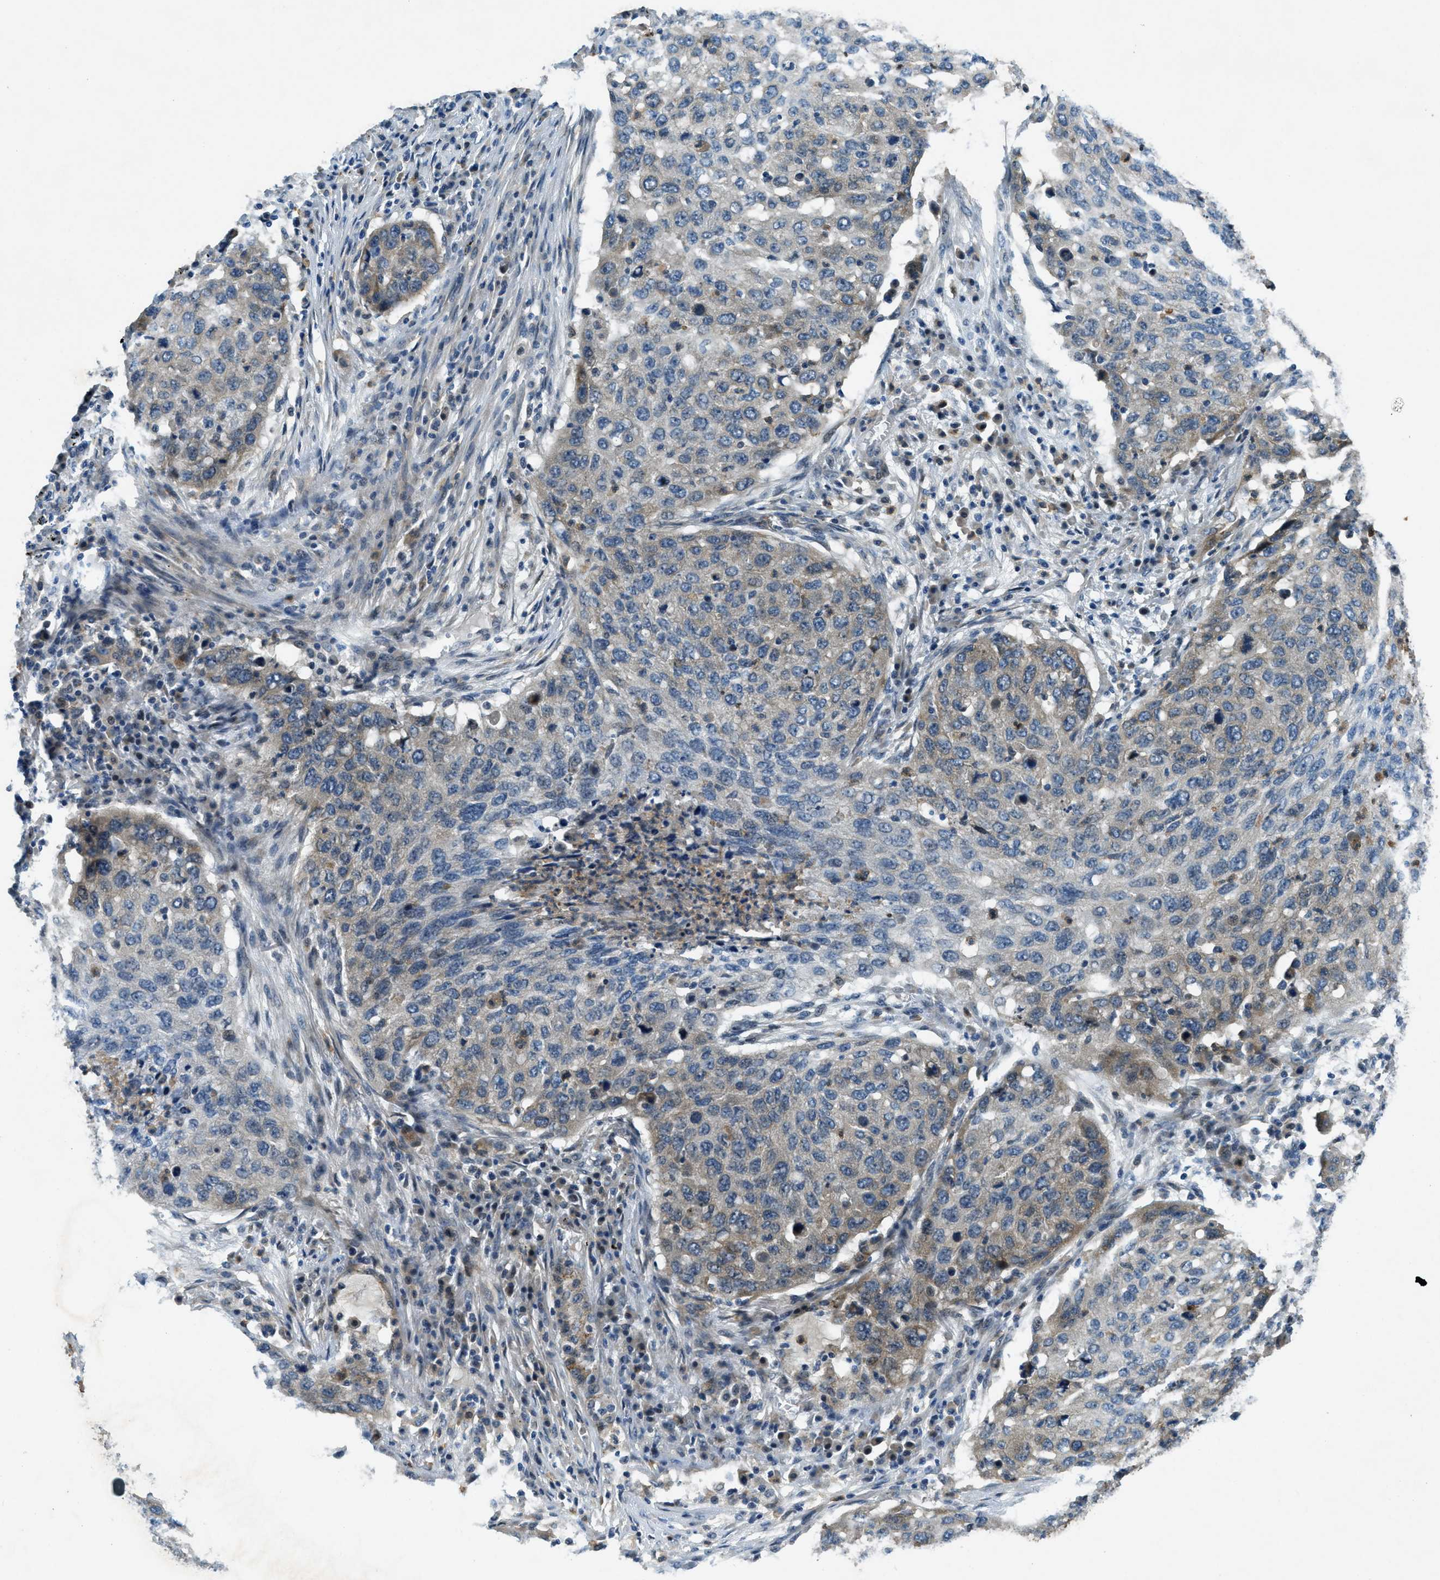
{"staining": {"intensity": "weak", "quantity": "<25%", "location": "cytoplasmic/membranous"}, "tissue": "lung cancer", "cell_type": "Tumor cells", "image_type": "cancer", "snomed": [{"axis": "morphology", "description": "Squamous cell carcinoma, NOS"}, {"axis": "topography", "description": "Lung"}], "caption": "Micrograph shows no significant protein expression in tumor cells of lung cancer (squamous cell carcinoma).", "gene": "SNX14", "patient": {"sex": "female", "age": 63}}